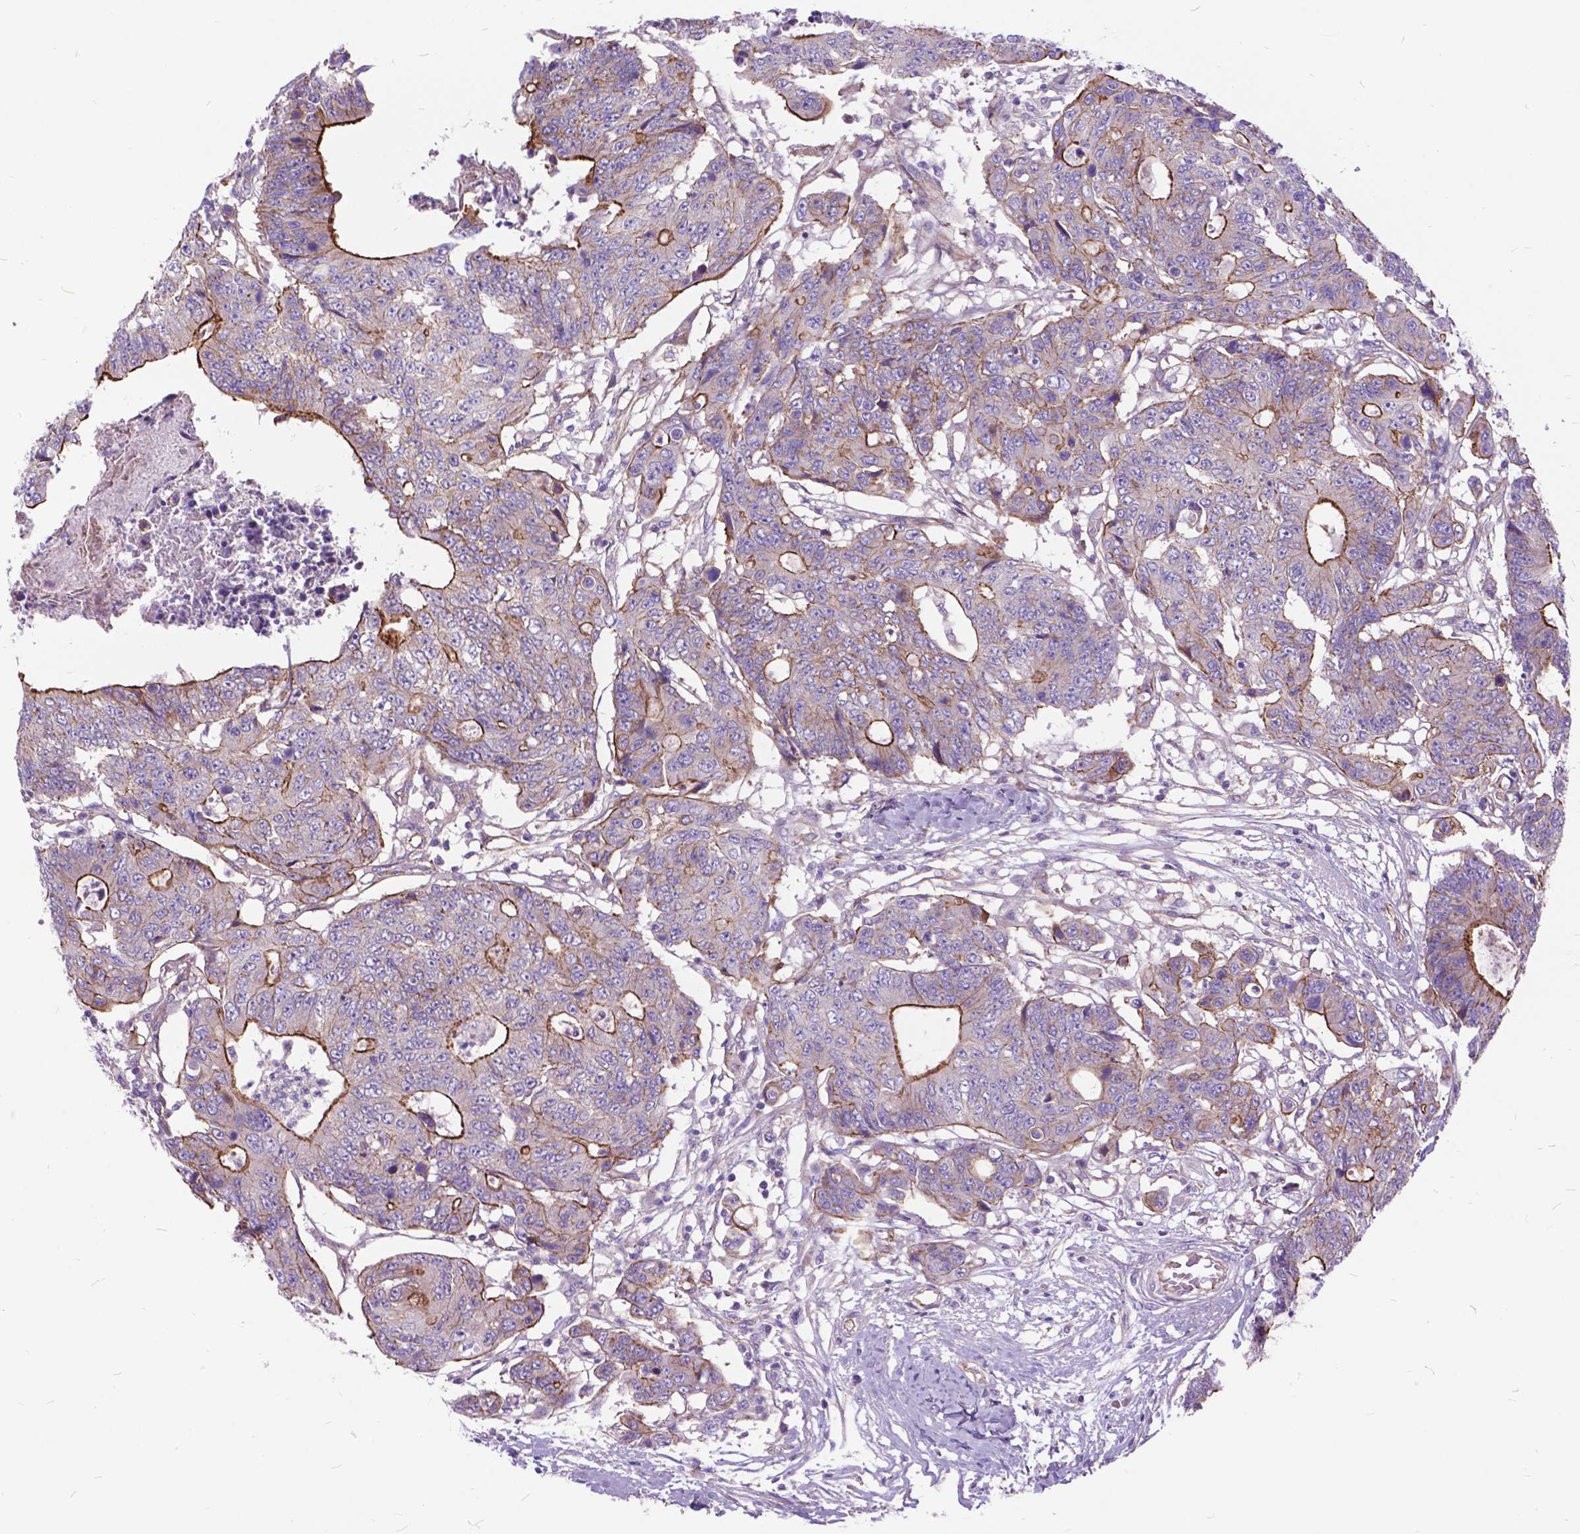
{"staining": {"intensity": "moderate", "quantity": "<25%", "location": "cytoplasmic/membranous"}, "tissue": "colorectal cancer", "cell_type": "Tumor cells", "image_type": "cancer", "snomed": [{"axis": "morphology", "description": "Adenocarcinoma, NOS"}, {"axis": "topography", "description": "Colon"}], "caption": "The image reveals immunohistochemical staining of colorectal adenocarcinoma. There is moderate cytoplasmic/membranous staining is seen in about <25% of tumor cells. The staining is performed using DAB brown chromogen to label protein expression. The nuclei are counter-stained blue using hematoxylin.", "gene": "FLT4", "patient": {"sex": "female", "age": 48}}